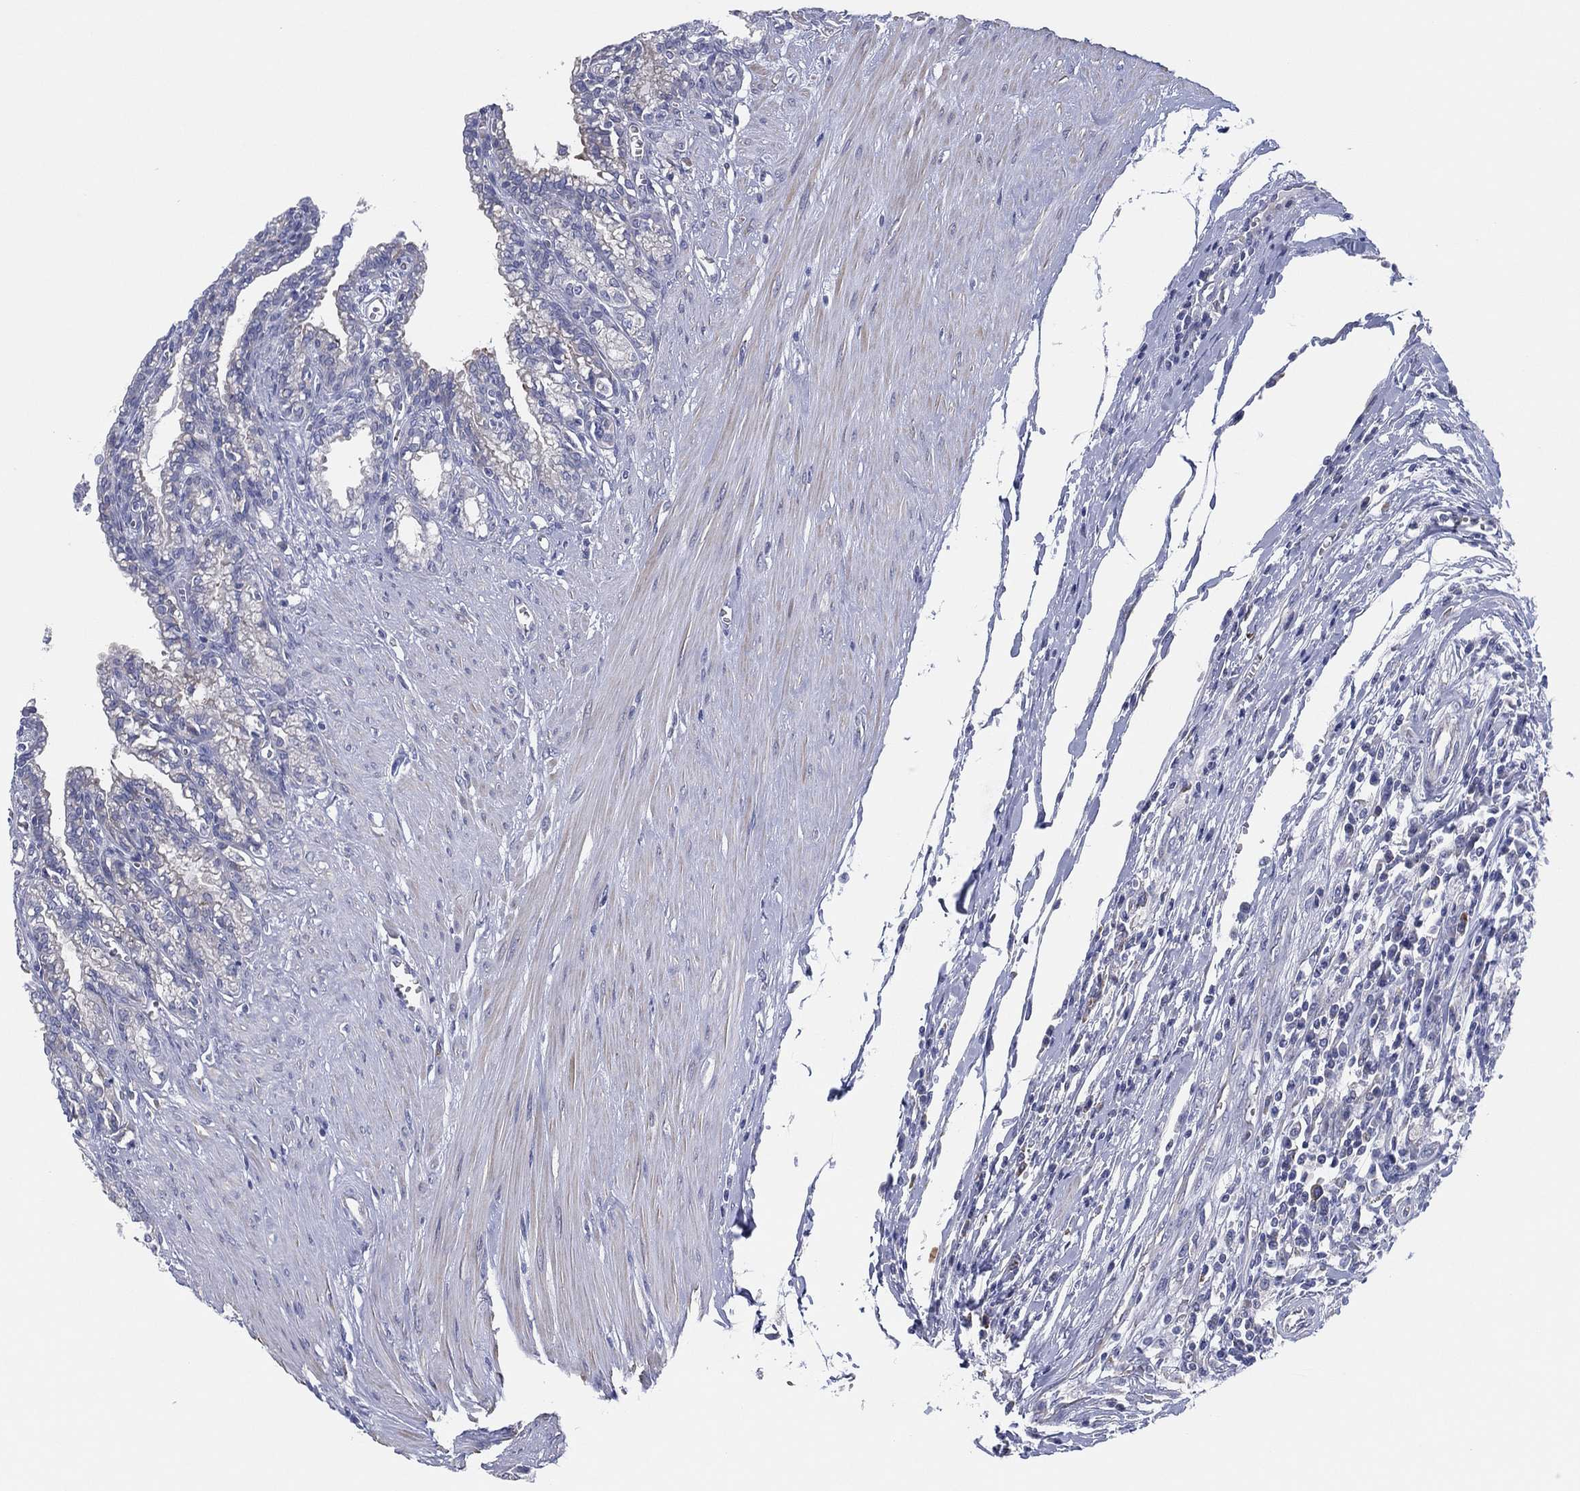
{"staining": {"intensity": "negative", "quantity": "none", "location": "none"}, "tissue": "seminal vesicle", "cell_type": "Glandular cells", "image_type": "normal", "snomed": [{"axis": "morphology", "description": "Normal tissue, NOS"}, {"axis": "morphology", "description": "Urothelial carcinoma, NOS"}, {"axis": "topography", "description": "Urinary bladder"}, {"axis": "topography", "description": "Seminal veicle"}], "caption": "Glandular cells show no significant expression in unremarkable seminal vesicle. (IHC, brightfield microscopy, high magnification).", "gene": "HEATR4", "patient": {"sex": "male", "age": 76}}